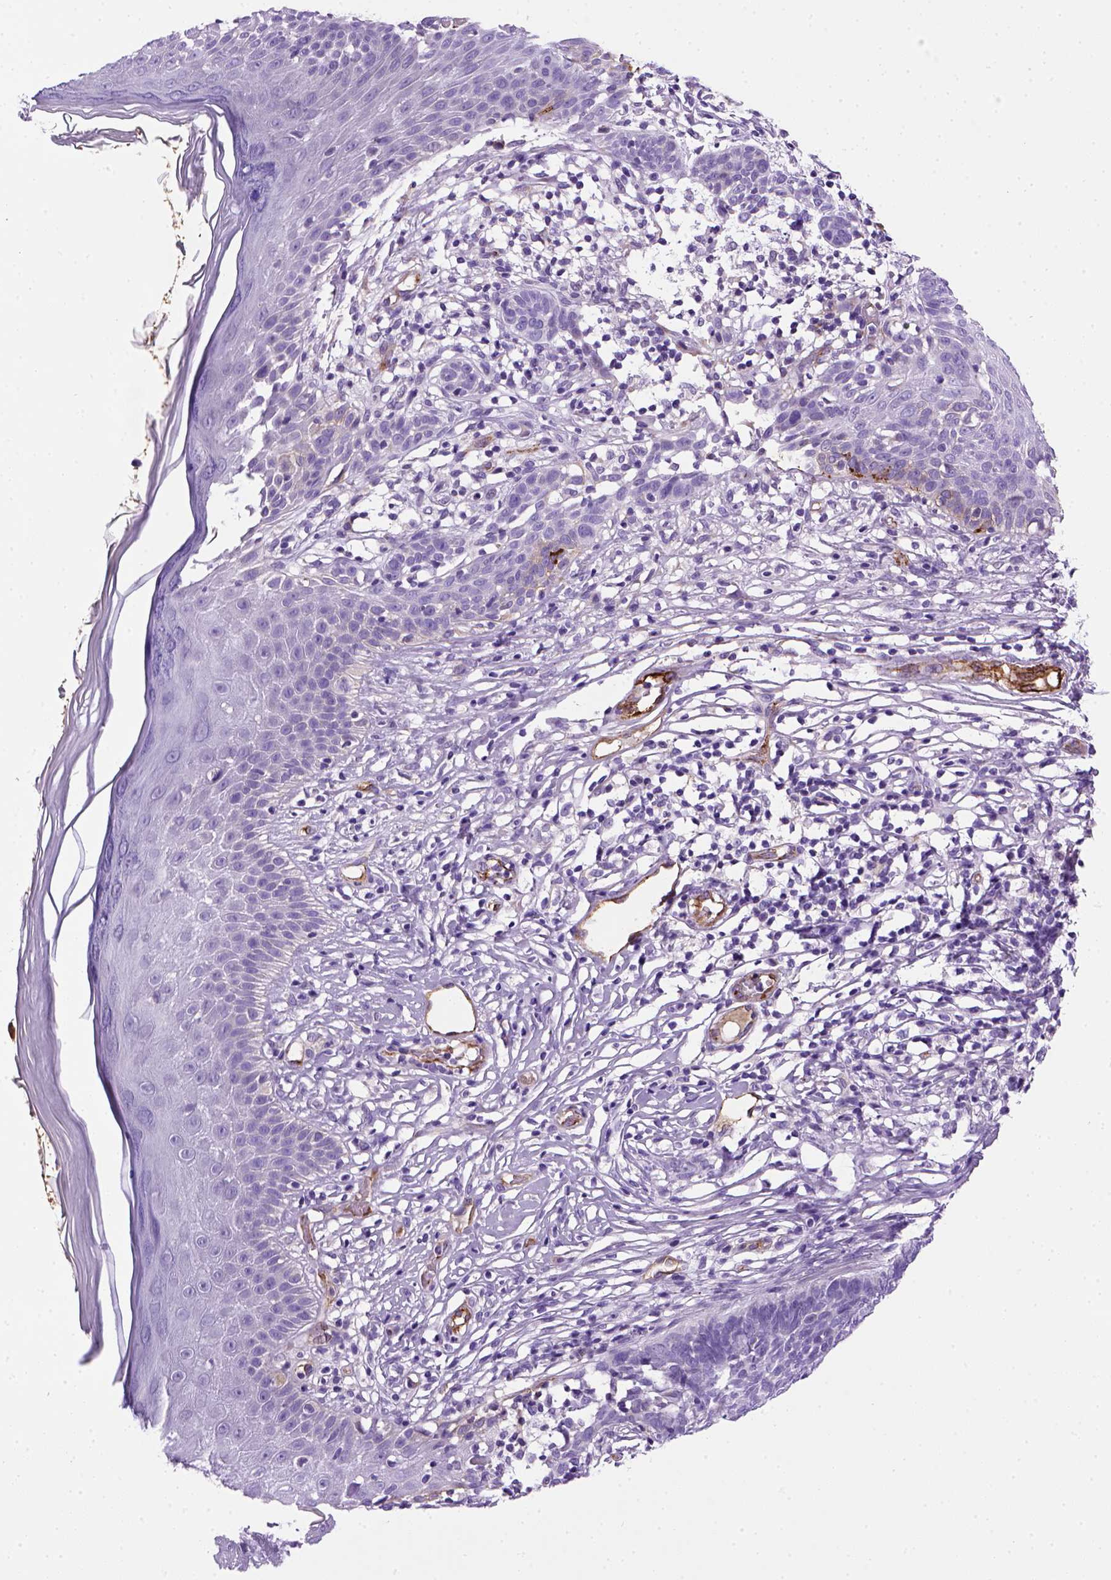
{"staining": {"intensity": "negative", "quantity": "none", "location": "none"}, "tissue": "skin cancer", "cell_type": "Tumor cells", "image_type": "cancer", "snomed": [{"axis": "morphology", "description": "Basal cell carcinoma"}, {"axis": "topography", "description": "Skin"}], "caption": "This is a image of immunohistochemistry (IHC) staining of basal cell carcinoma (skin), which shows no positivity in tumor cells.", "gene": "VWF", "patient": {"sex": "male", "age": 85}}